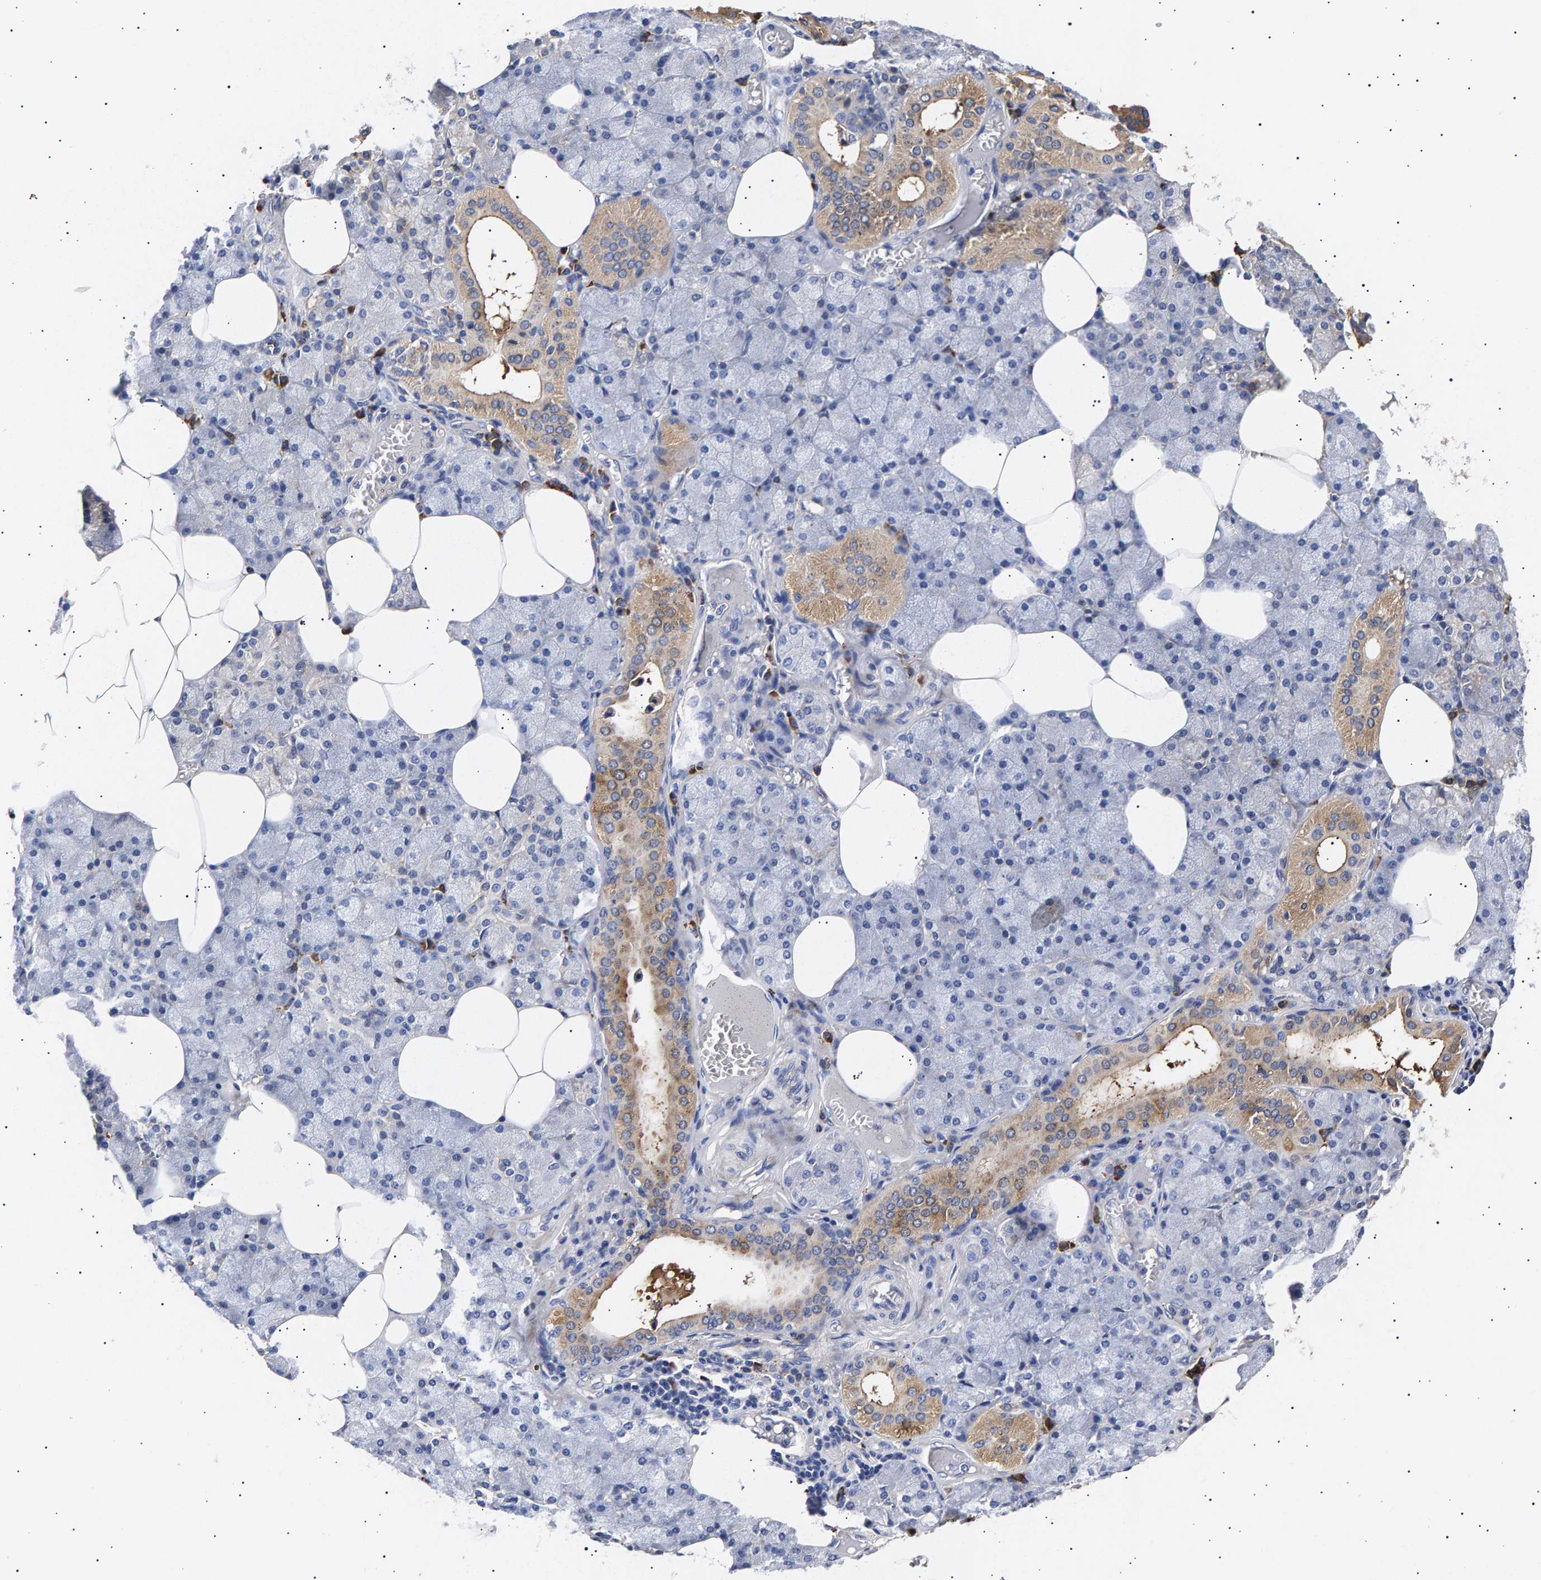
{"staining": {"intensity": "moderate", "quantity": "<25%", "location": "cytoplasmic/membranous"}, "tissue": "salivary gland", "cell_type": "Glandular cells", "image_type": "normal", "snomed": [{"axis": "morphology", "description": "Normal tissue, NOS"}, {"axis": "topography", "description": "Salivary gland"}], "caption": "Unremarkable salivary gland was stained to show a protein in brown. There is low levels of moderate cytoplasmic/membranous staining in about <25% of glandular cells. (Brightfield microscopy of DAB IHC at high magnification).", "gene": "ANKRD40", "patient": {"sex": "male", "age": 62}}